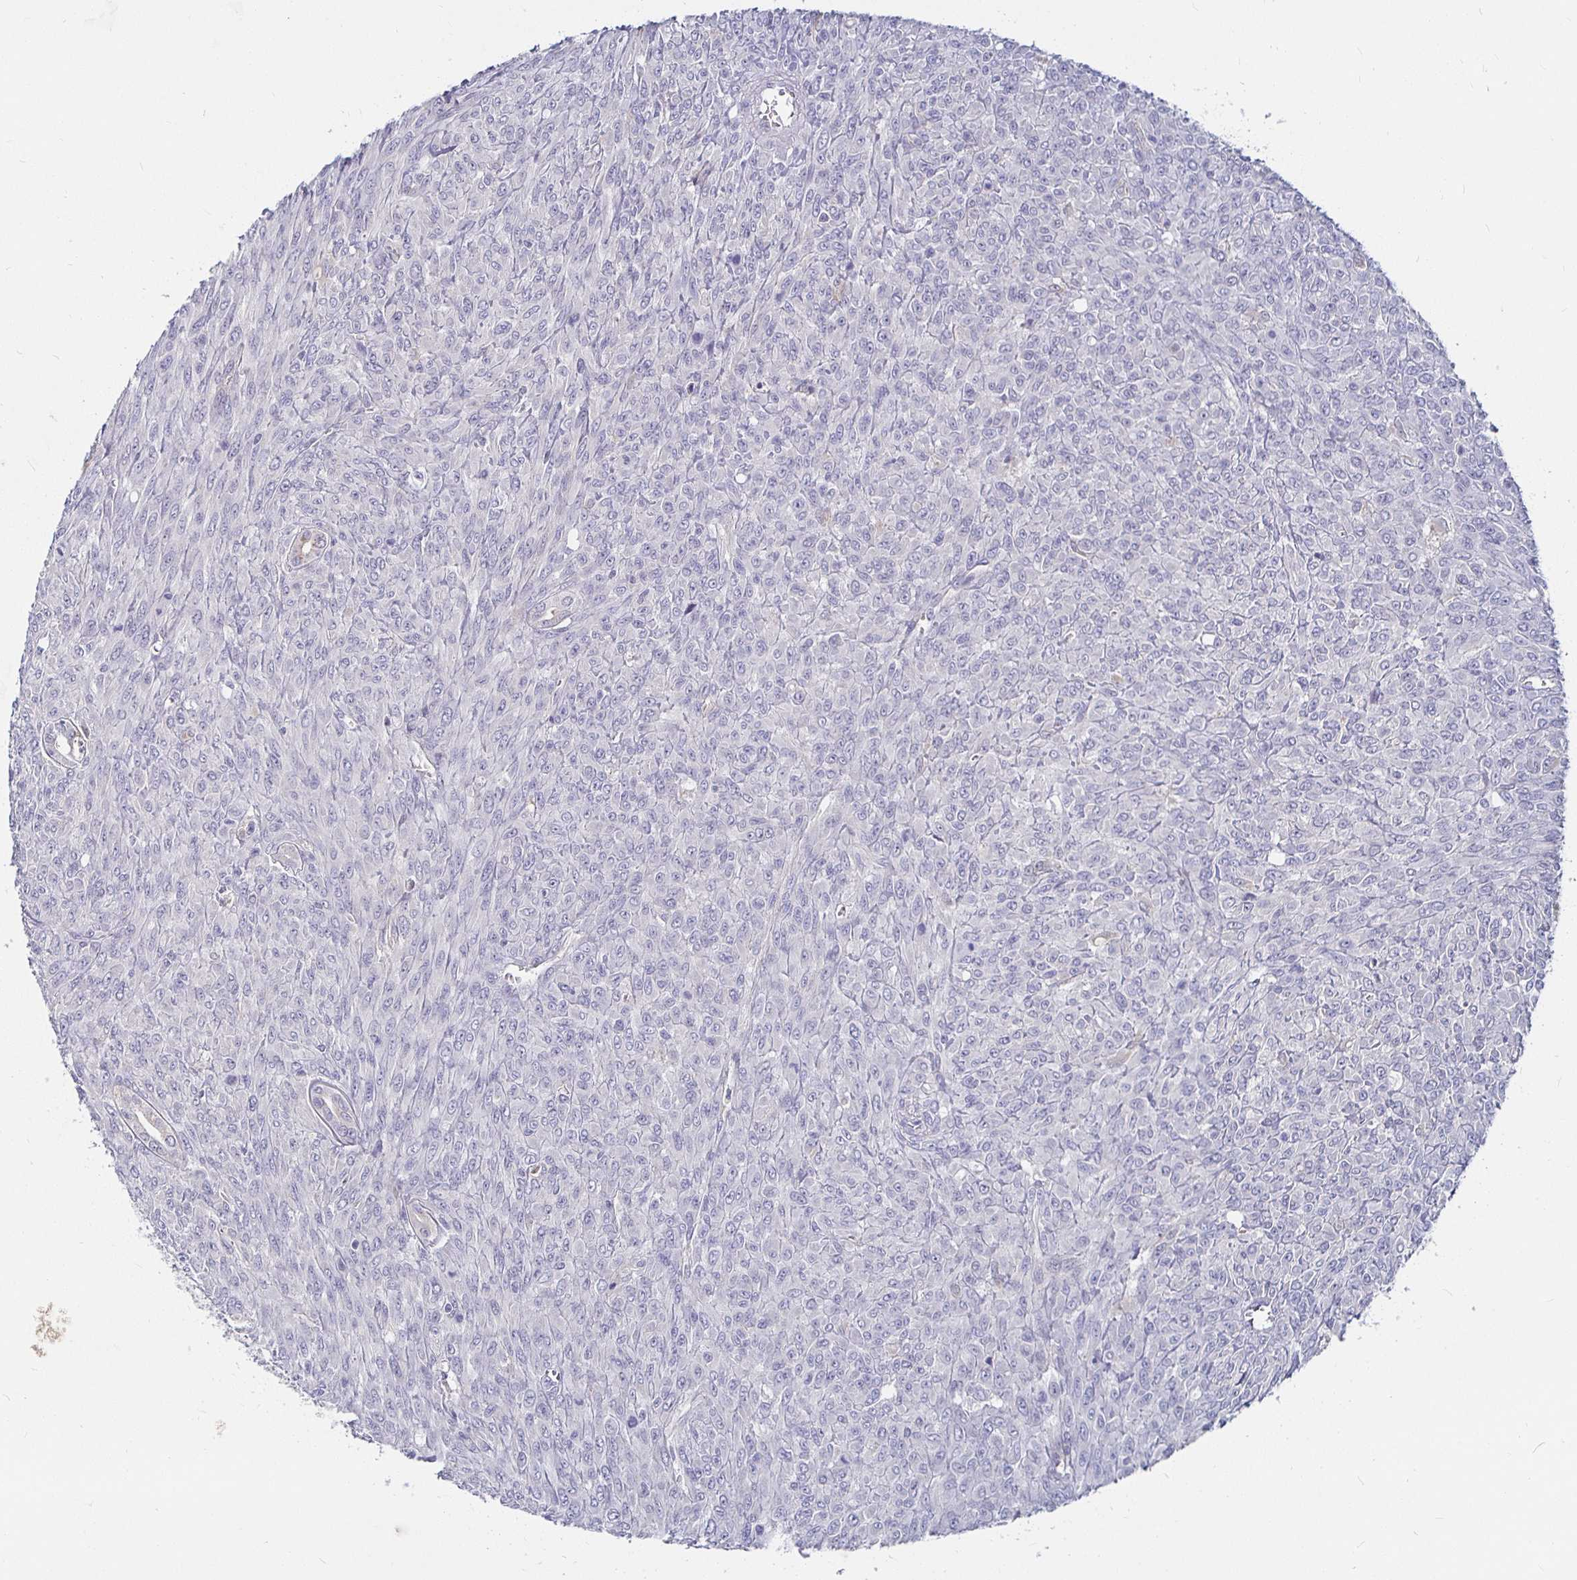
{"staining": {"intensity": "negative", "quantity": "none", "location": "none"}, "tissue": "renal cancer", "cell_type": "Tumor cells", "image_type": "cancer", "snomed": [{"axis": "morphology", "description": "Adenocarcinoma, NOS"}, {"axis": "topography", "description": "Kidney"}], "caption": "Protein analysis of renal adenocarcinoma displays no significant staining in tumor cells. (IHC, brightfield microscopy, high magnification).", "gene": "RNF144B", "patient": {"sex": "male", "age": 58}}